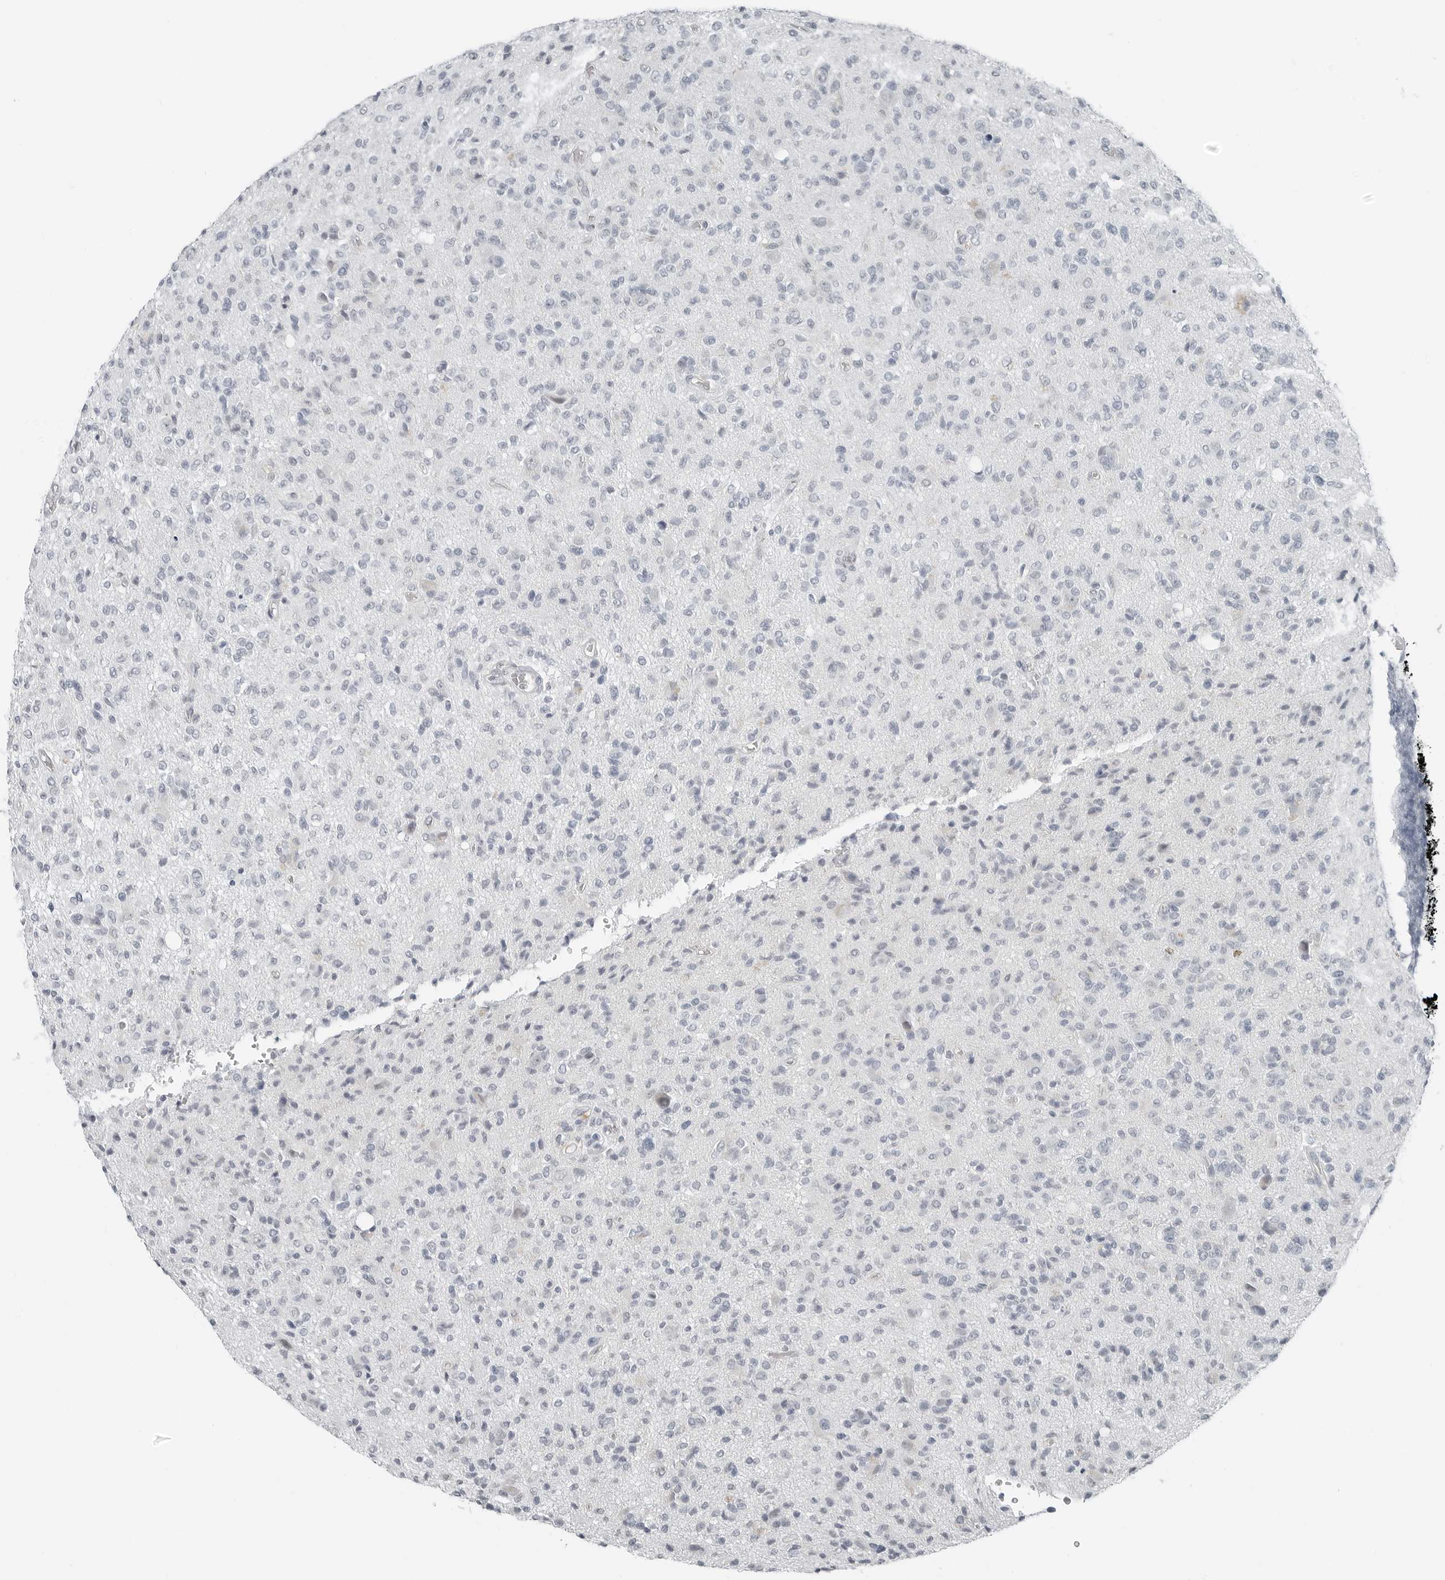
{"staining": {"intensity": "negative", "quantity": "none", "location": "none"}, "tissue": "glioma", "cell_type": "Tumor cells", "image_type": "cancer", "snomed": [{"axis": "morphology", "description": "Glioma, malignant, High grade"}, {"axis": "topography", "description": "Brain"}], "caption": "A photomicrograph of human malignant high-grade glioma is negative for staining in tumor cells. (Brightfield microscopy of DAB (3,3'-diaminobenzidine) immunohistochemistry (IHC) at high magnification).", "gene": "XIRP1", "patient": {"sex": "female", "age": 57}}